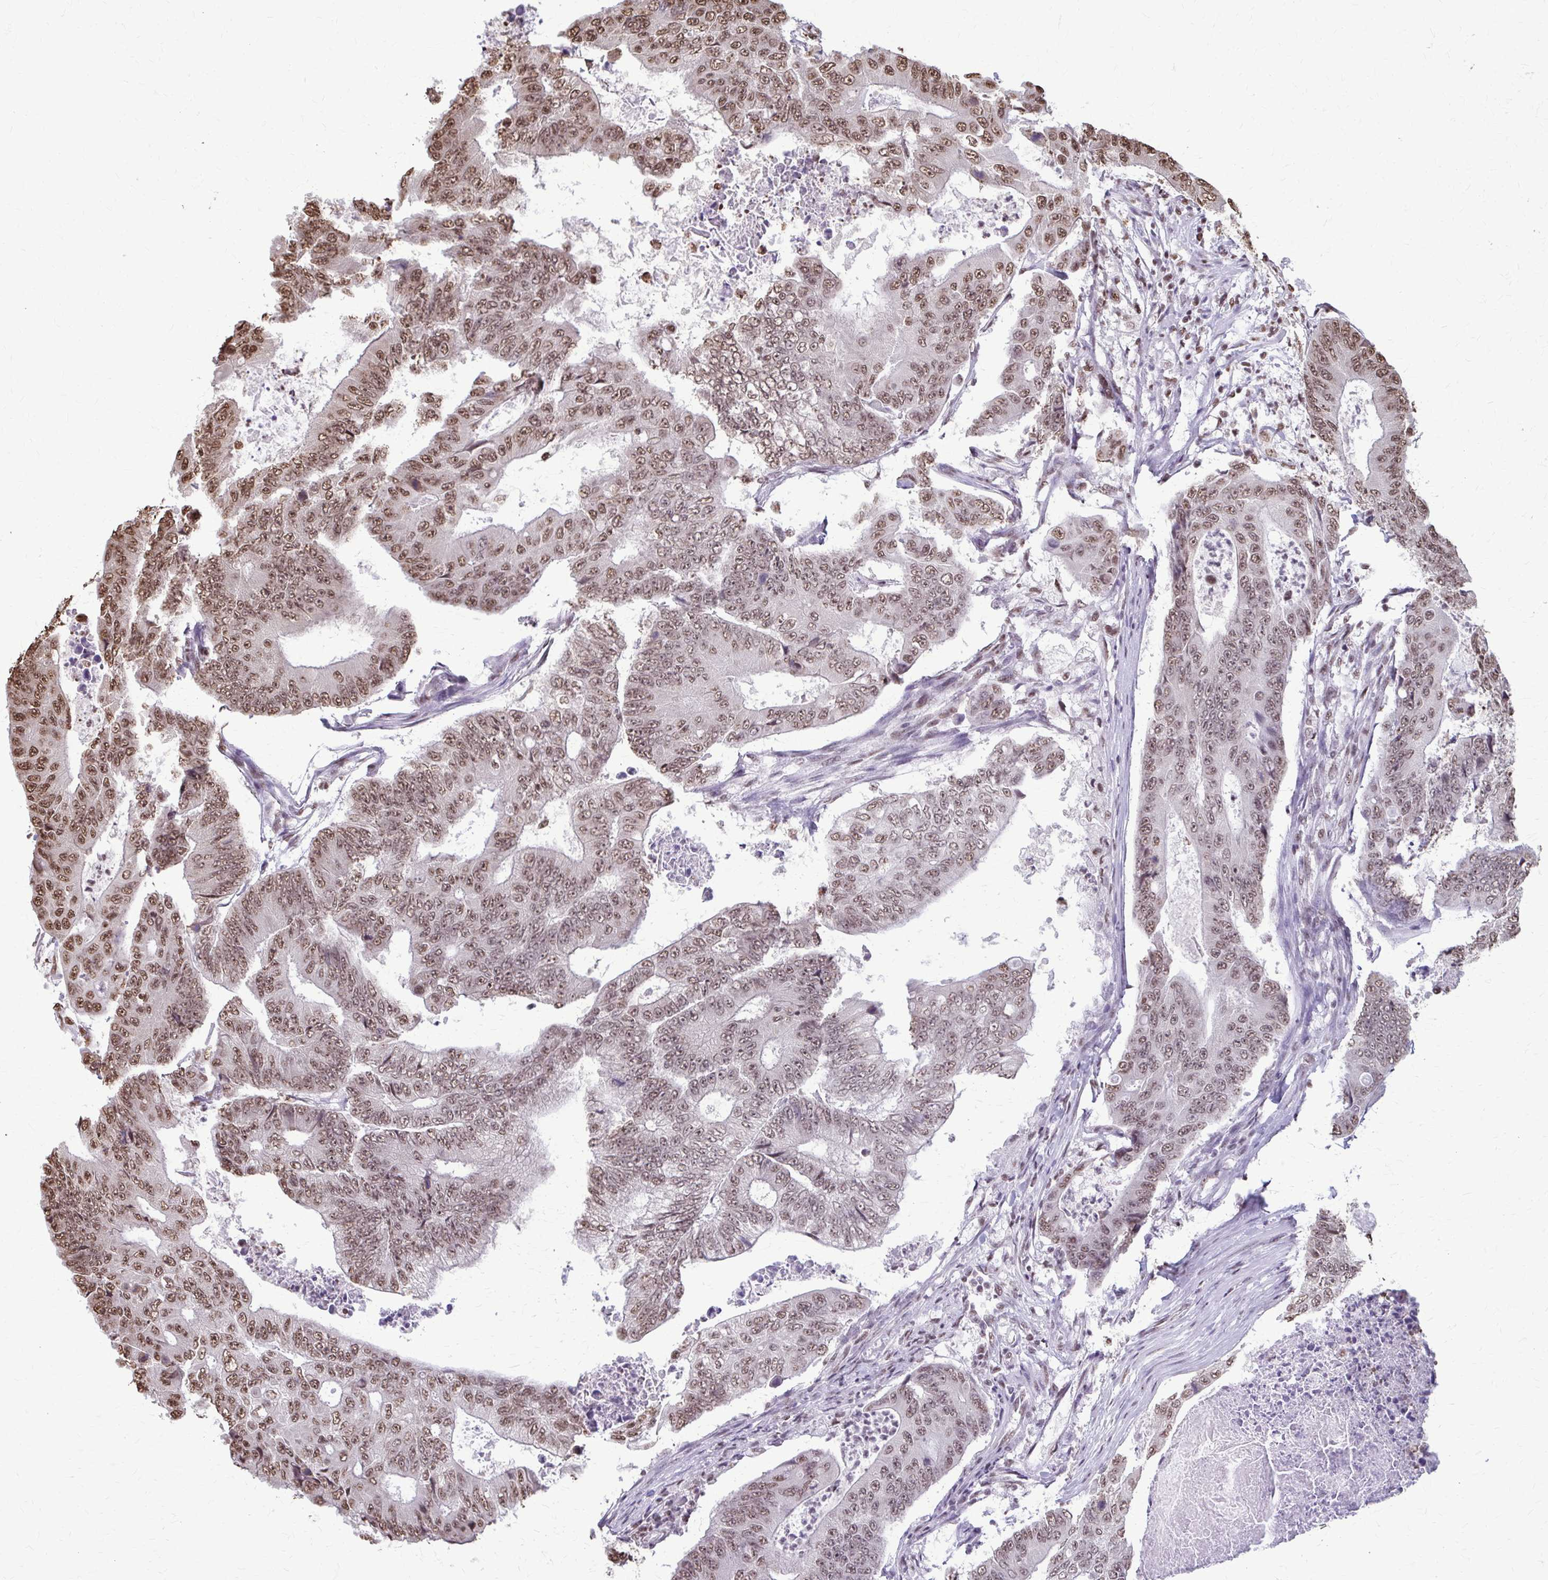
{"staining": {"intensity": "moderate", "quantity": ">75%", "location": "nuclear"}, "tissue": "colorectal cancer", "cell_type": "Tumor cells", "image_type": "cancer", "snomed": [{"axis": "morphology", "description": "Adenocarcinoma, NOS"}, {"axis": "topography", "description": "Colon"}], "caption": "IHC (DAB) staining of colorectal cancer (adenocarcinoma) exhibits moderate nuclear protein expression in approximately >75% of tumor cells.", "gene": "SNRPA", "patient": {"sex": "female", "age": 48}}